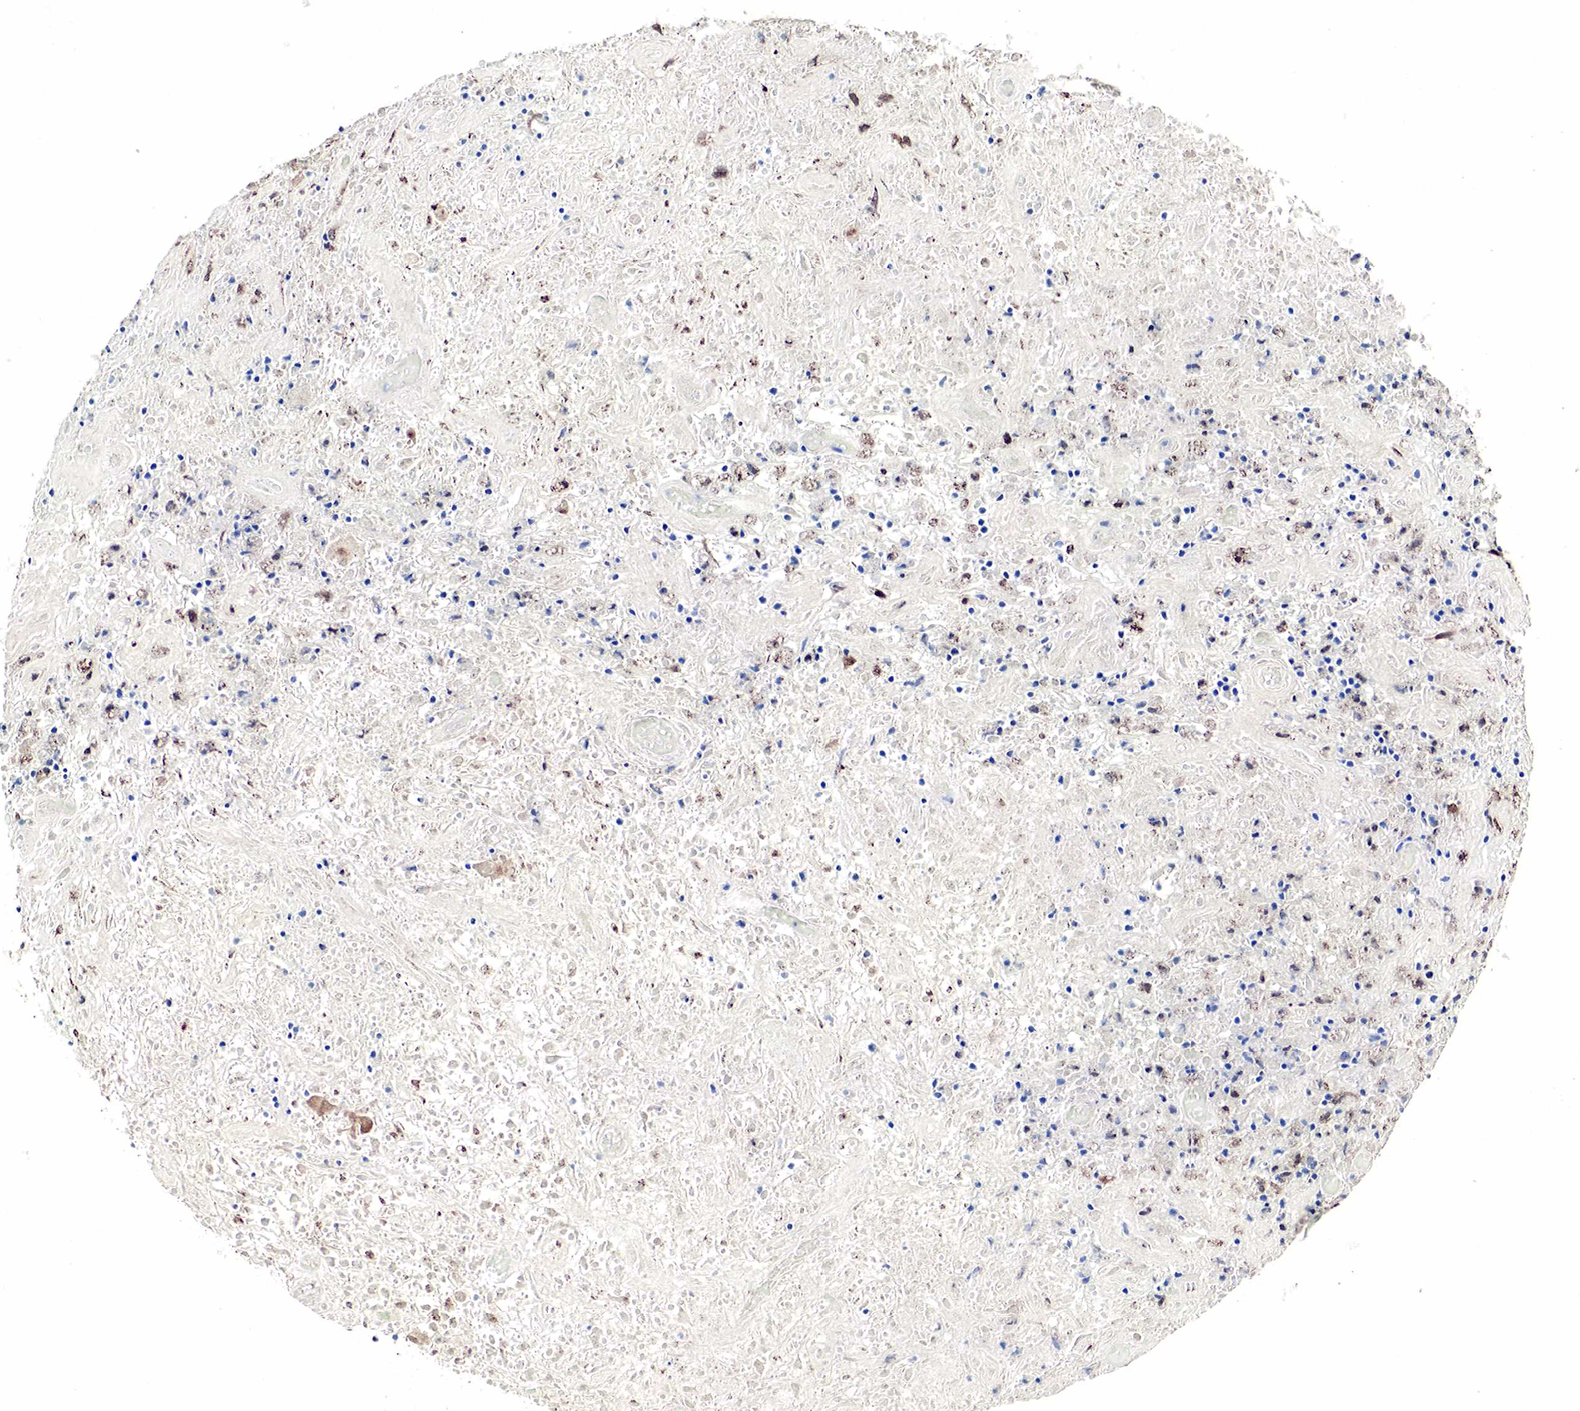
{"staining": {"intensity": "moderate", "quantity": "25%-75%", "location": "cytoplasmic/membranous"}, "tissue": "lymphoma", "cell_type": "Tumor cells", "image_type": "cancer", "snomed": [{"axis": "morphology", "description": "Hodgkin's disease, NOS"}, {"axis": "topography", "description": "Lymph node"}], "caption": "Lymphoma stained for a protein displays moderate cytoplasmic/membranous positivity in tumor cells. Using DAB (brown) and hematoxylin (blue) stains, captured at high magnification using brightfield microscopy.", "gene": "SPIN1", "patient": {"sex": "male", "age": 46}}